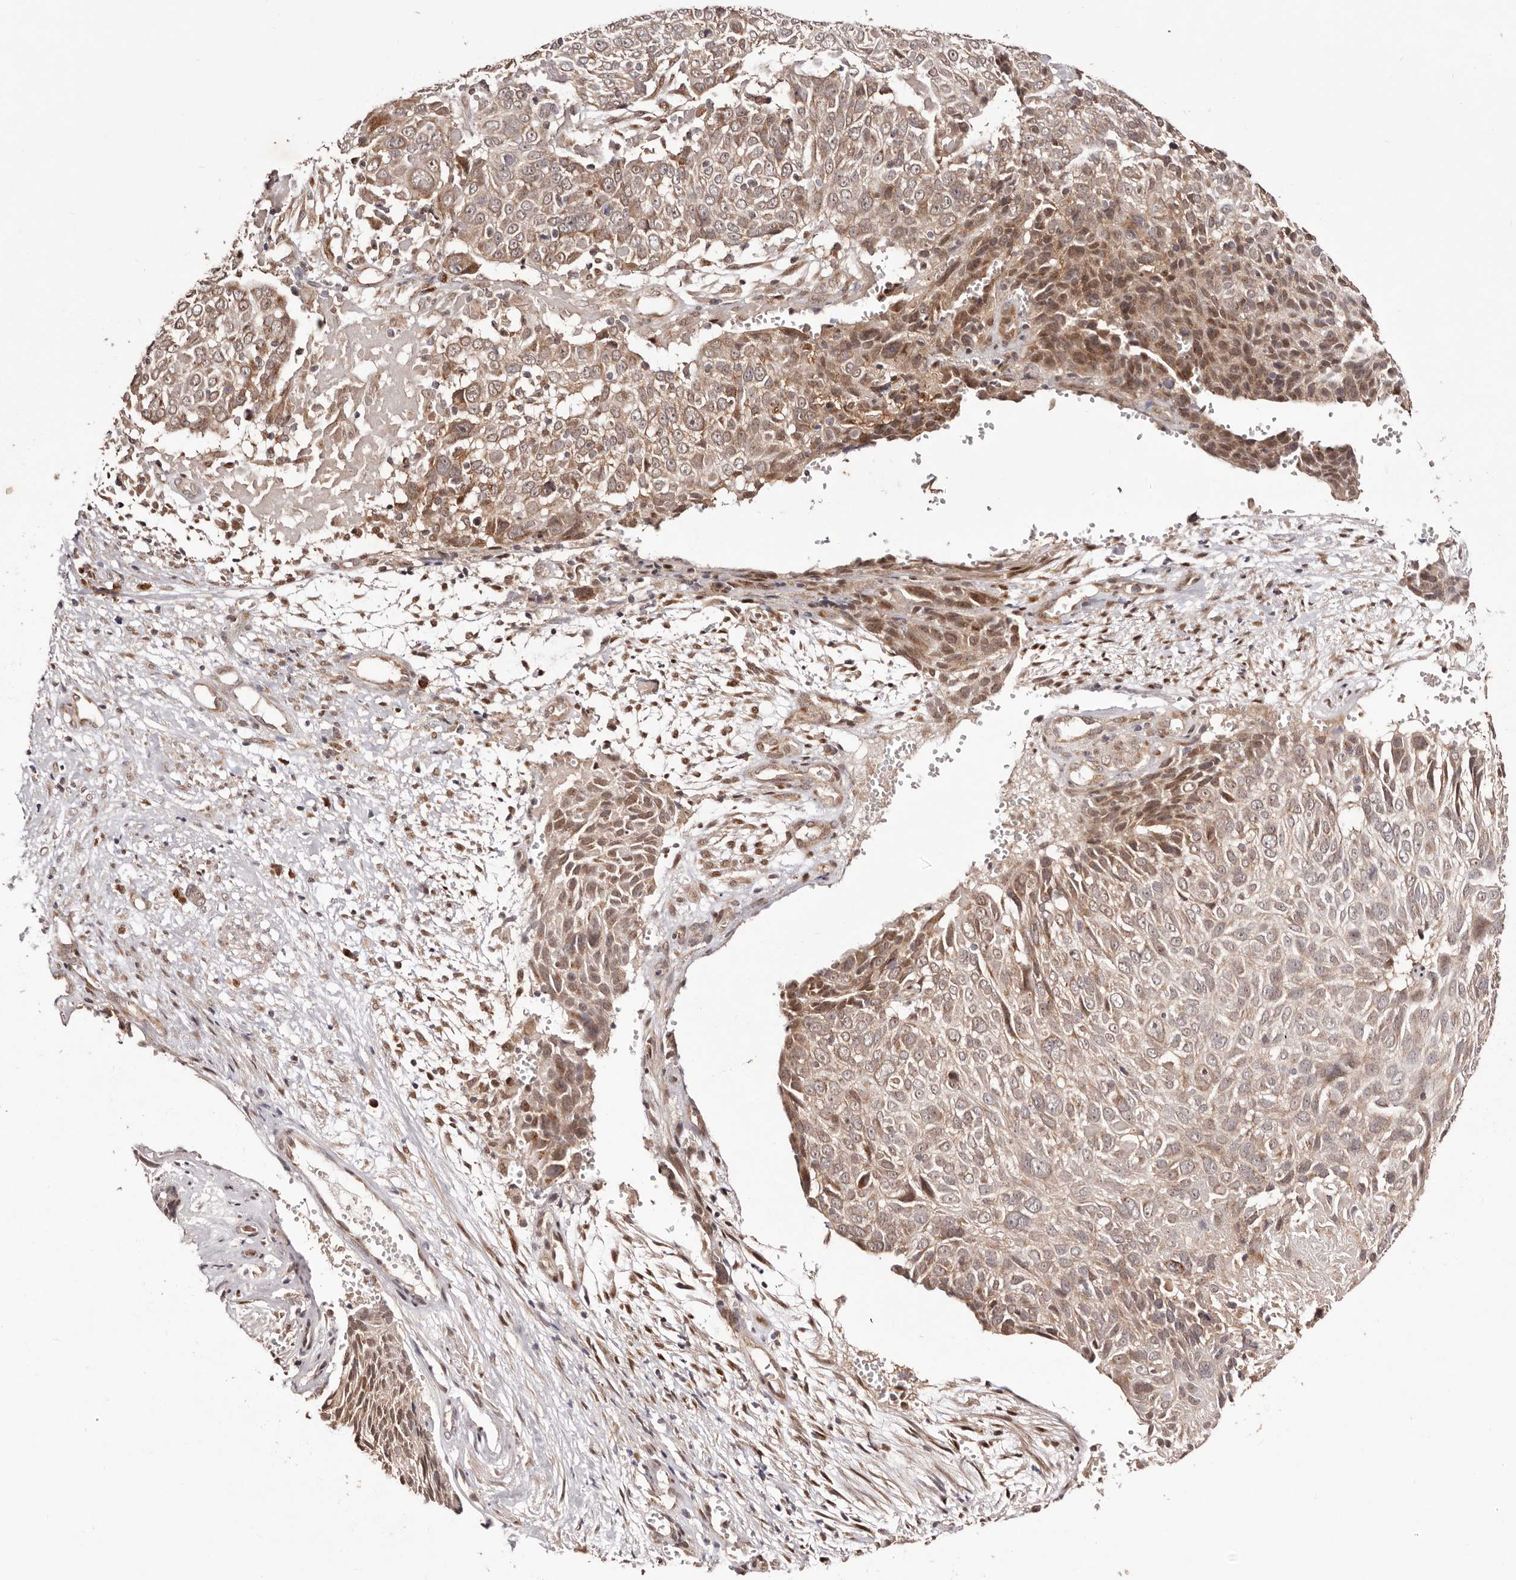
{"staining": {"intensity": "moderate", "quantity": ">75%", "location": "cytoplasmic/membranous"}, "tissue": "cervical cancer", "cell_type": "Tumor cells", "image_type": "cancer", "snomed": [{"axis": "morphology", "description": "Squamous cell carcinoma, NOS"}, {"axis": "topography", "description": "Cervix"}], "caption": "Immunohistochemical staining of cervical cancer reveals medium levels of moderate cytoplasmic/membranous protein positivity in about >75% of tumor cells.", "gene": "EGR3", "patient": {"sex": "female", "age": 74}}